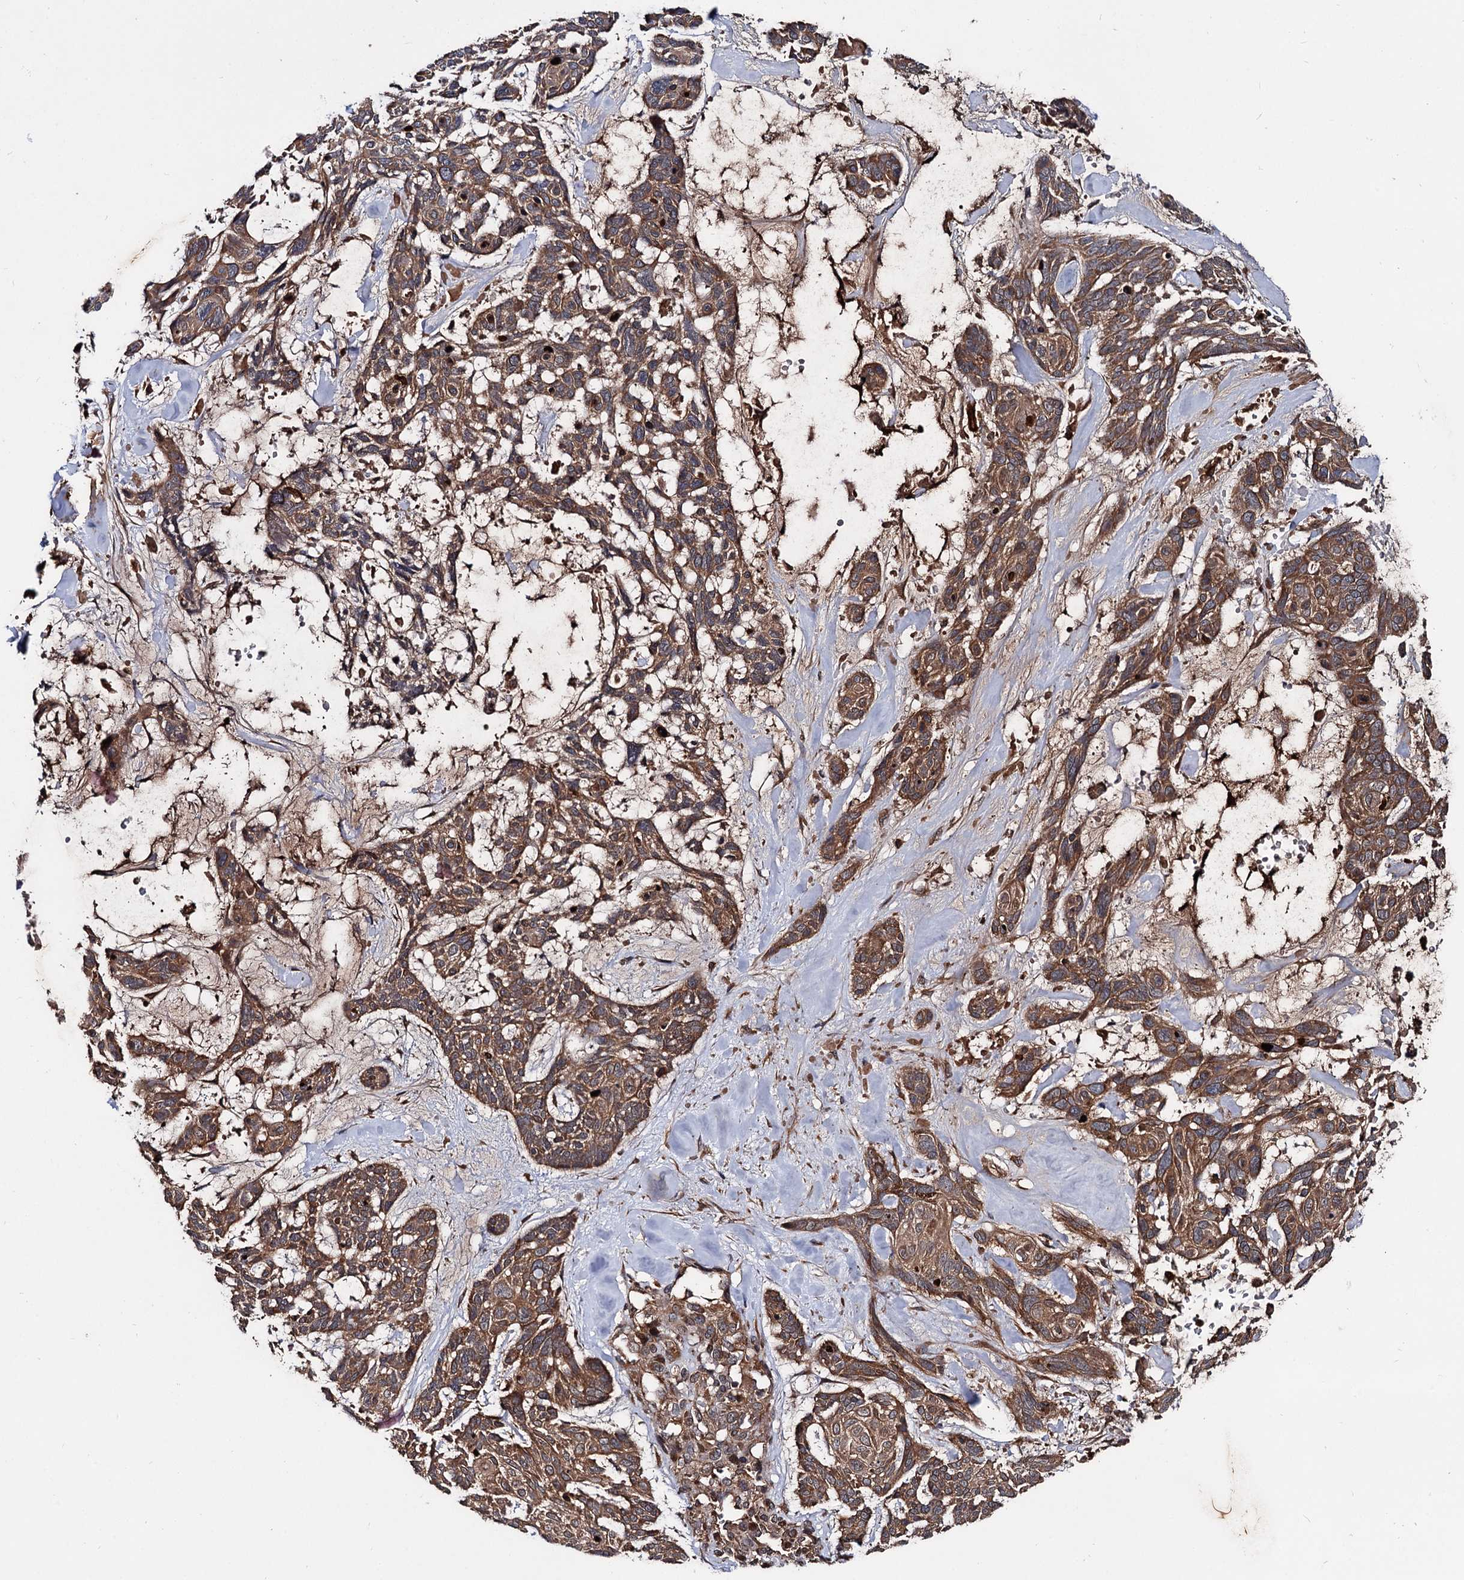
{"staining": {"intensity": "moderate", "quantity": ">75%", "location": "cytoplasmic/membranous"}, "tissue": "skin cancer", "cell_type": "Tumor cells", "image_type": "cancer", "snomed": [{"axis": "morphology", "description": "Basal cell carcinoma"}, {"axis": "topography", "description": "Skin"}], "caption": "The image displays a brown stain indicating the presence of a protein in the cytoplasmic/membranous of tumor cells in skin cancer (basal cell carcinoma).", "gene": "TEX9", "patient": {"sex": "male", "age": 88}}